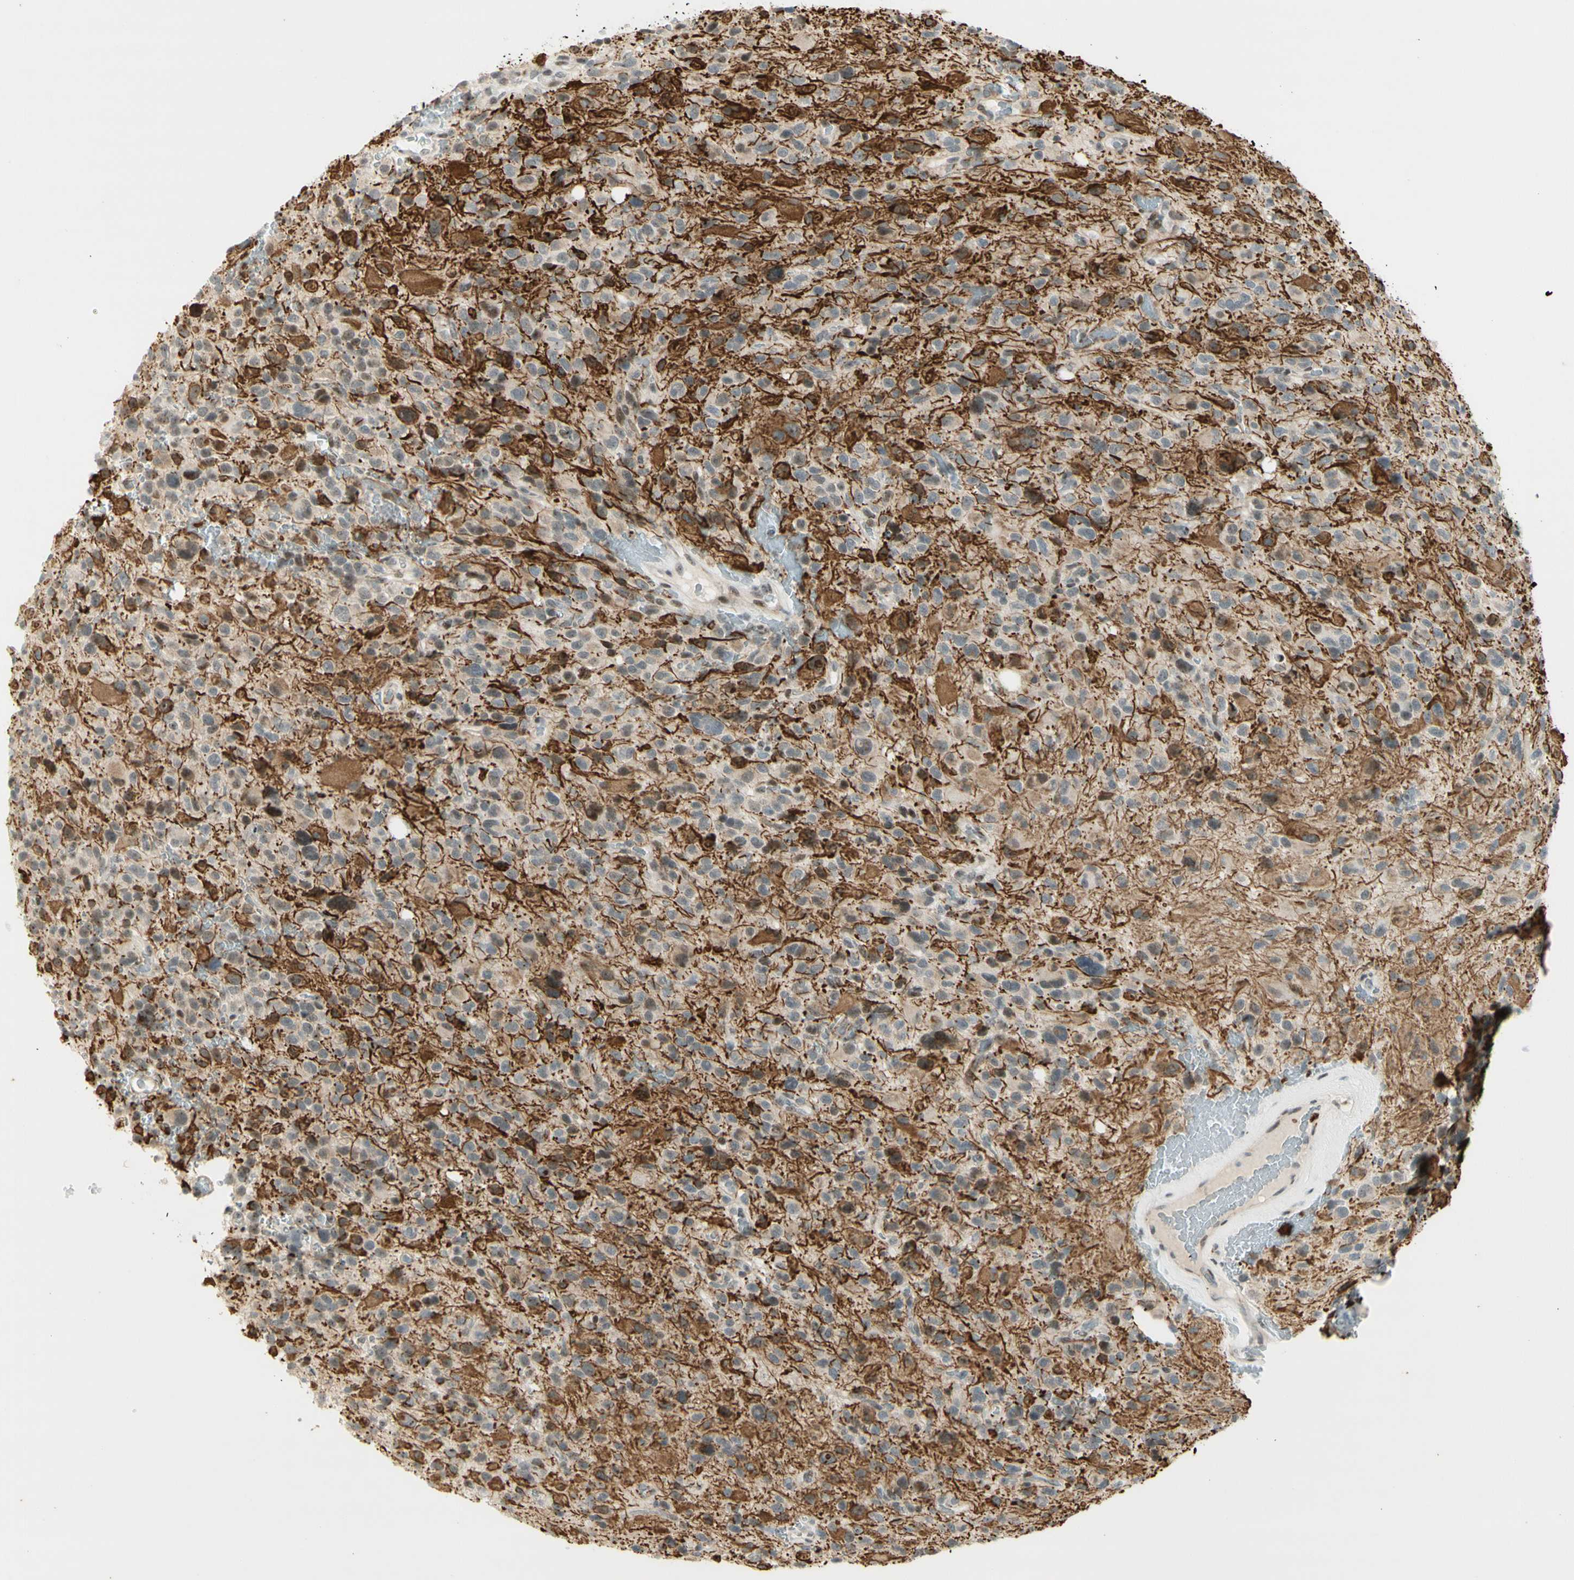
{"staining": {"intensity": "moderate", "quantity": "25%-75%", "location": "cytoplasmic/membranous,nuclear"}, "tissue": "glioma", "cell_type": "Tumor cells", "image_type": "cancer", "snomed": [{"axis": "morphology", "description": "Glioma, malignant, High grade"}, {"axis": "topography", "description": "Brain"}], "caption": "A high-resolution histopathology image shows immunohistochemistry (IHC) staining of high-grade glioma (malignant), which reveals moderate cytoplasmic/membranous and nuclear positivity in approximately 25%-75% of tumor cells.", "gene": "IRF1", "patient": {"sex": "male", "age": 48}}